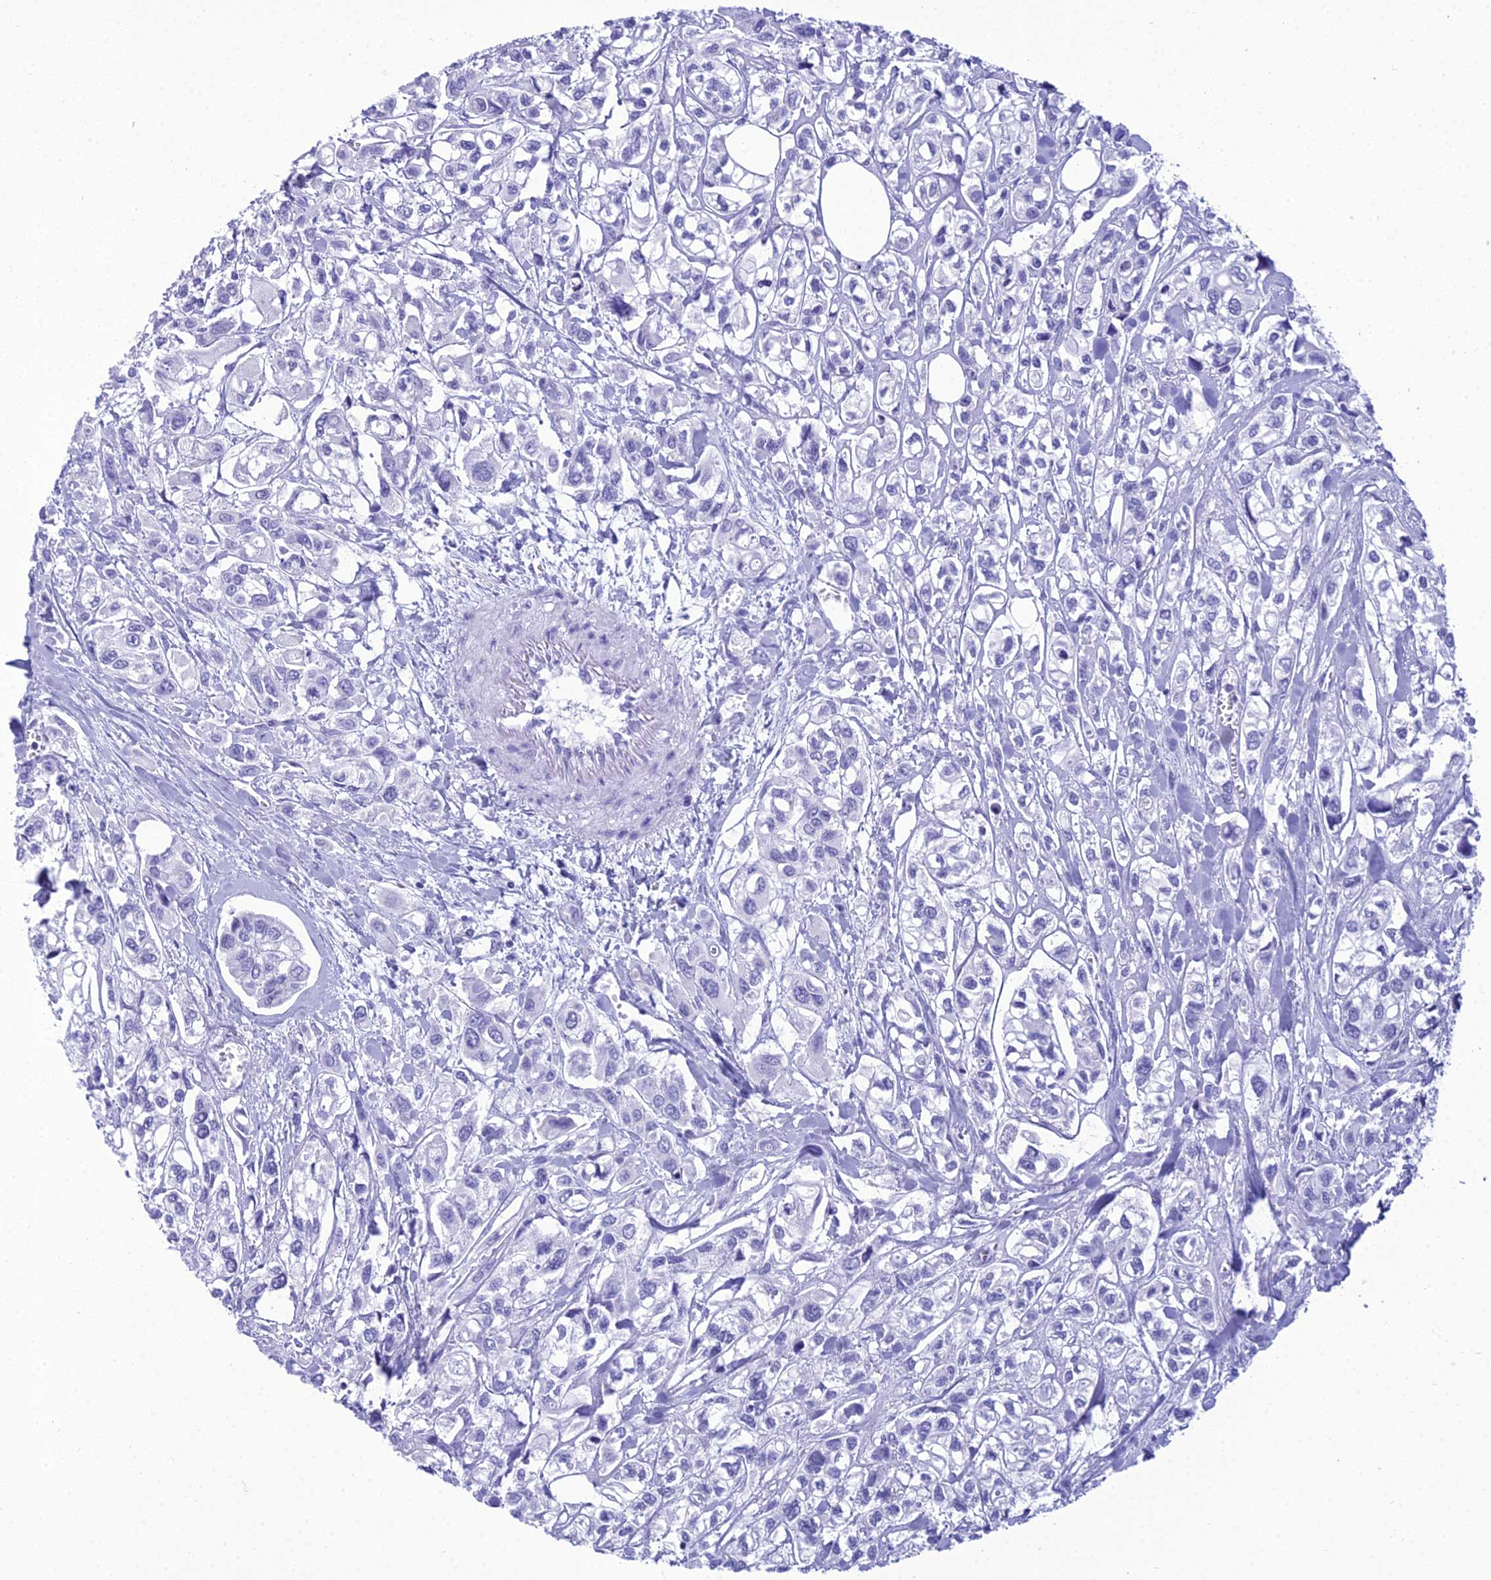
{"staining": {"intensity": "negative", "quantity": "none", "location": "none"}, "tissue": "urothelial cancer", "cell_type": "Tumor cells", "image_type": "cancer", "snomed": [{"axis": "morphology", "description": "Urothelial carcinoma, High grade"}, {"axis": "topography", "description": "Urinary bladder"}], "caption": "This is an immunohistochemistry photomicrograph of urothelial carcinoma (high-grade). There is no positivity in tumor cells.", "gene": "ZNF442", "patient": {"sex": "male", "age": 67}}